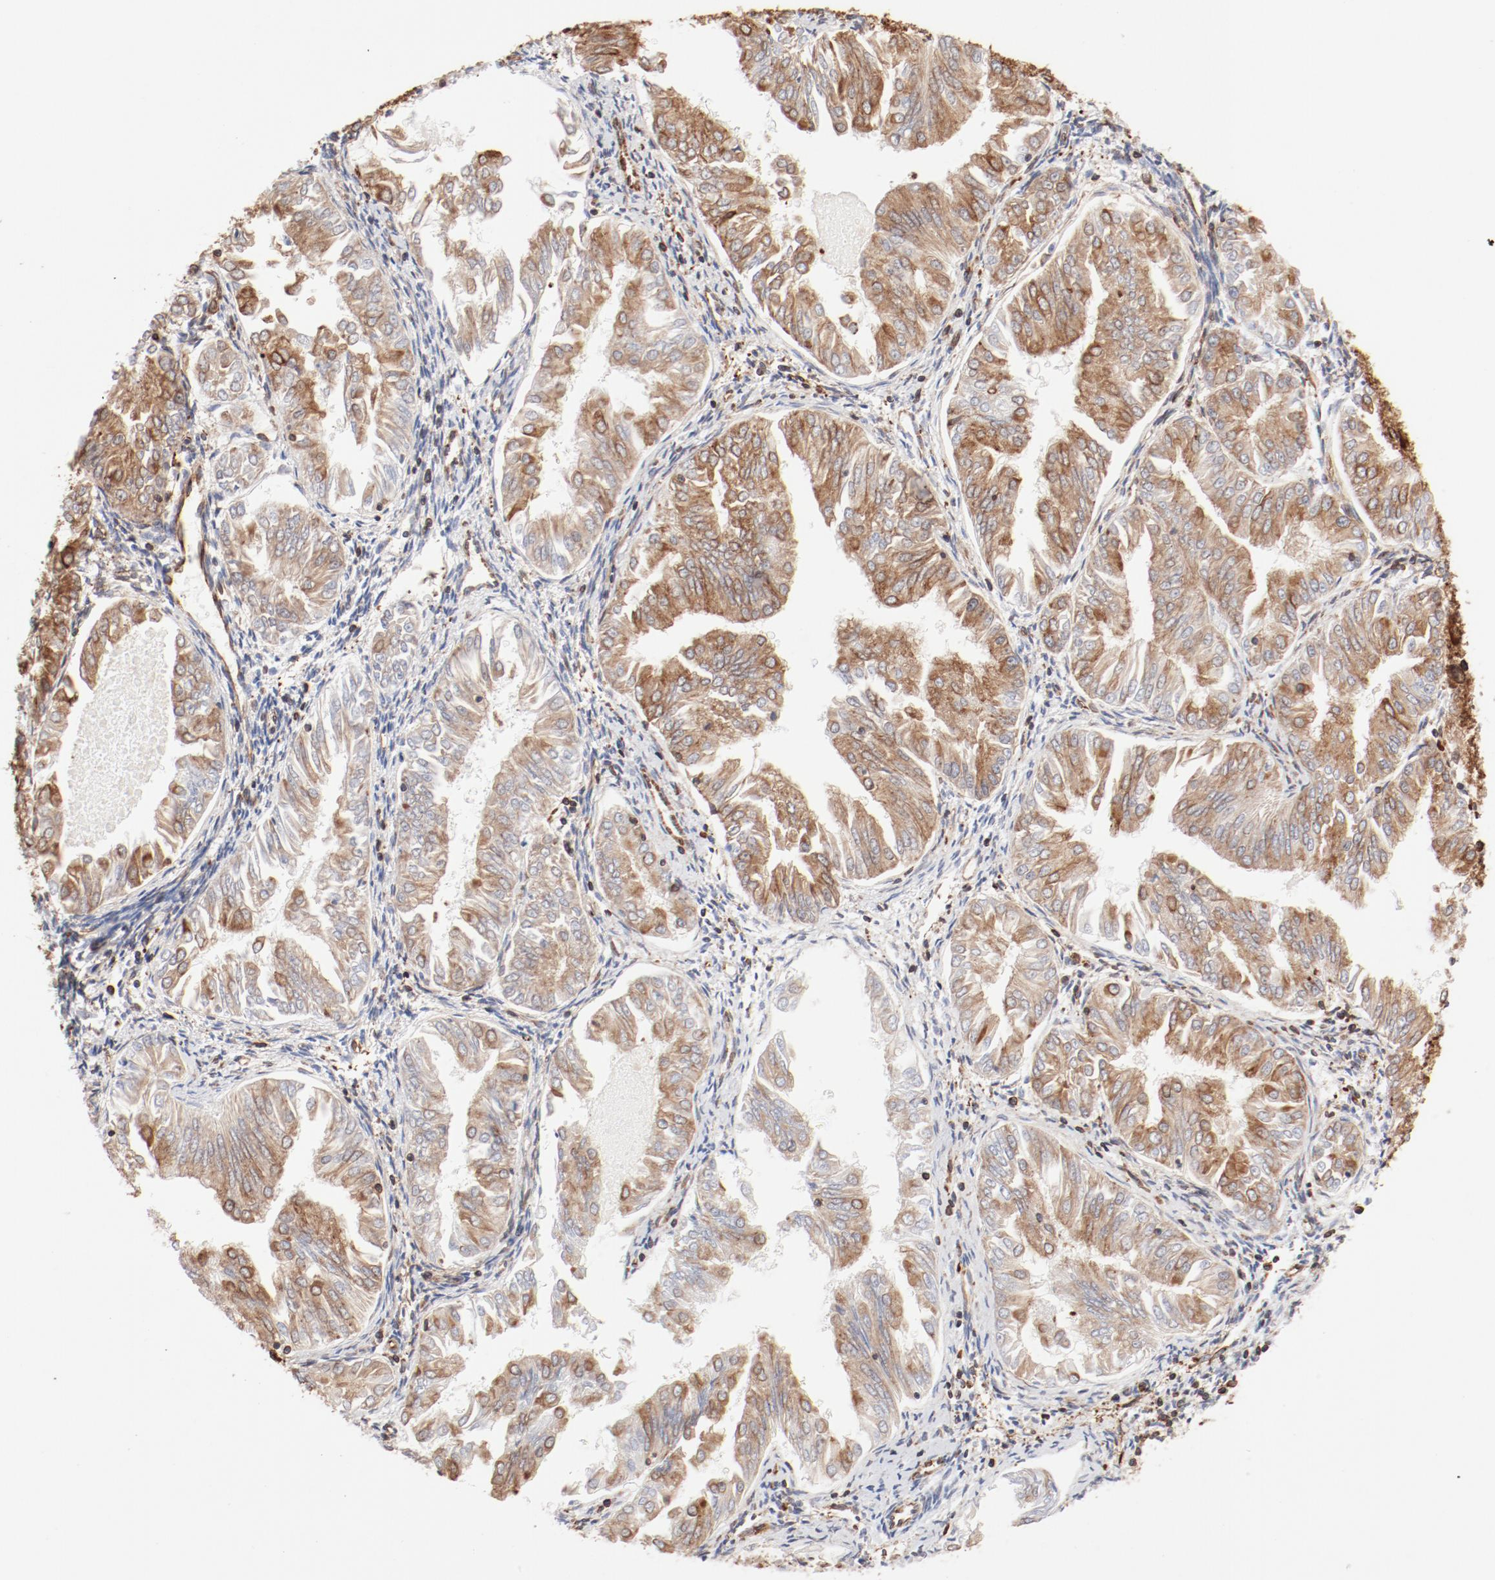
{"staining": {"intensity": "moderate", "quantity": ">75%", "location": "cytoplasmic/membranous"}, "tissue": "endometrial cancer", "cell_type": "Tumor cells", "image_type": "cancer", "snomed": [{"axis": "morphology", "description": "Adenocarcinoma, NOS"}, {"axis": "topography", "description": "Endometrium"}], "caption": "Protein expression analysis of endometrial cancer (adenocarcinoma) displays moderate cytoplasmic/membranous expression in approximately >75% of tumor cells. Using DAB (brown) and hematoxylin (blue) stains, captured at high magnification using brightfield microscopy.", "gene": "BCAP31", "patient": {"sex": "female", "age": 53}}